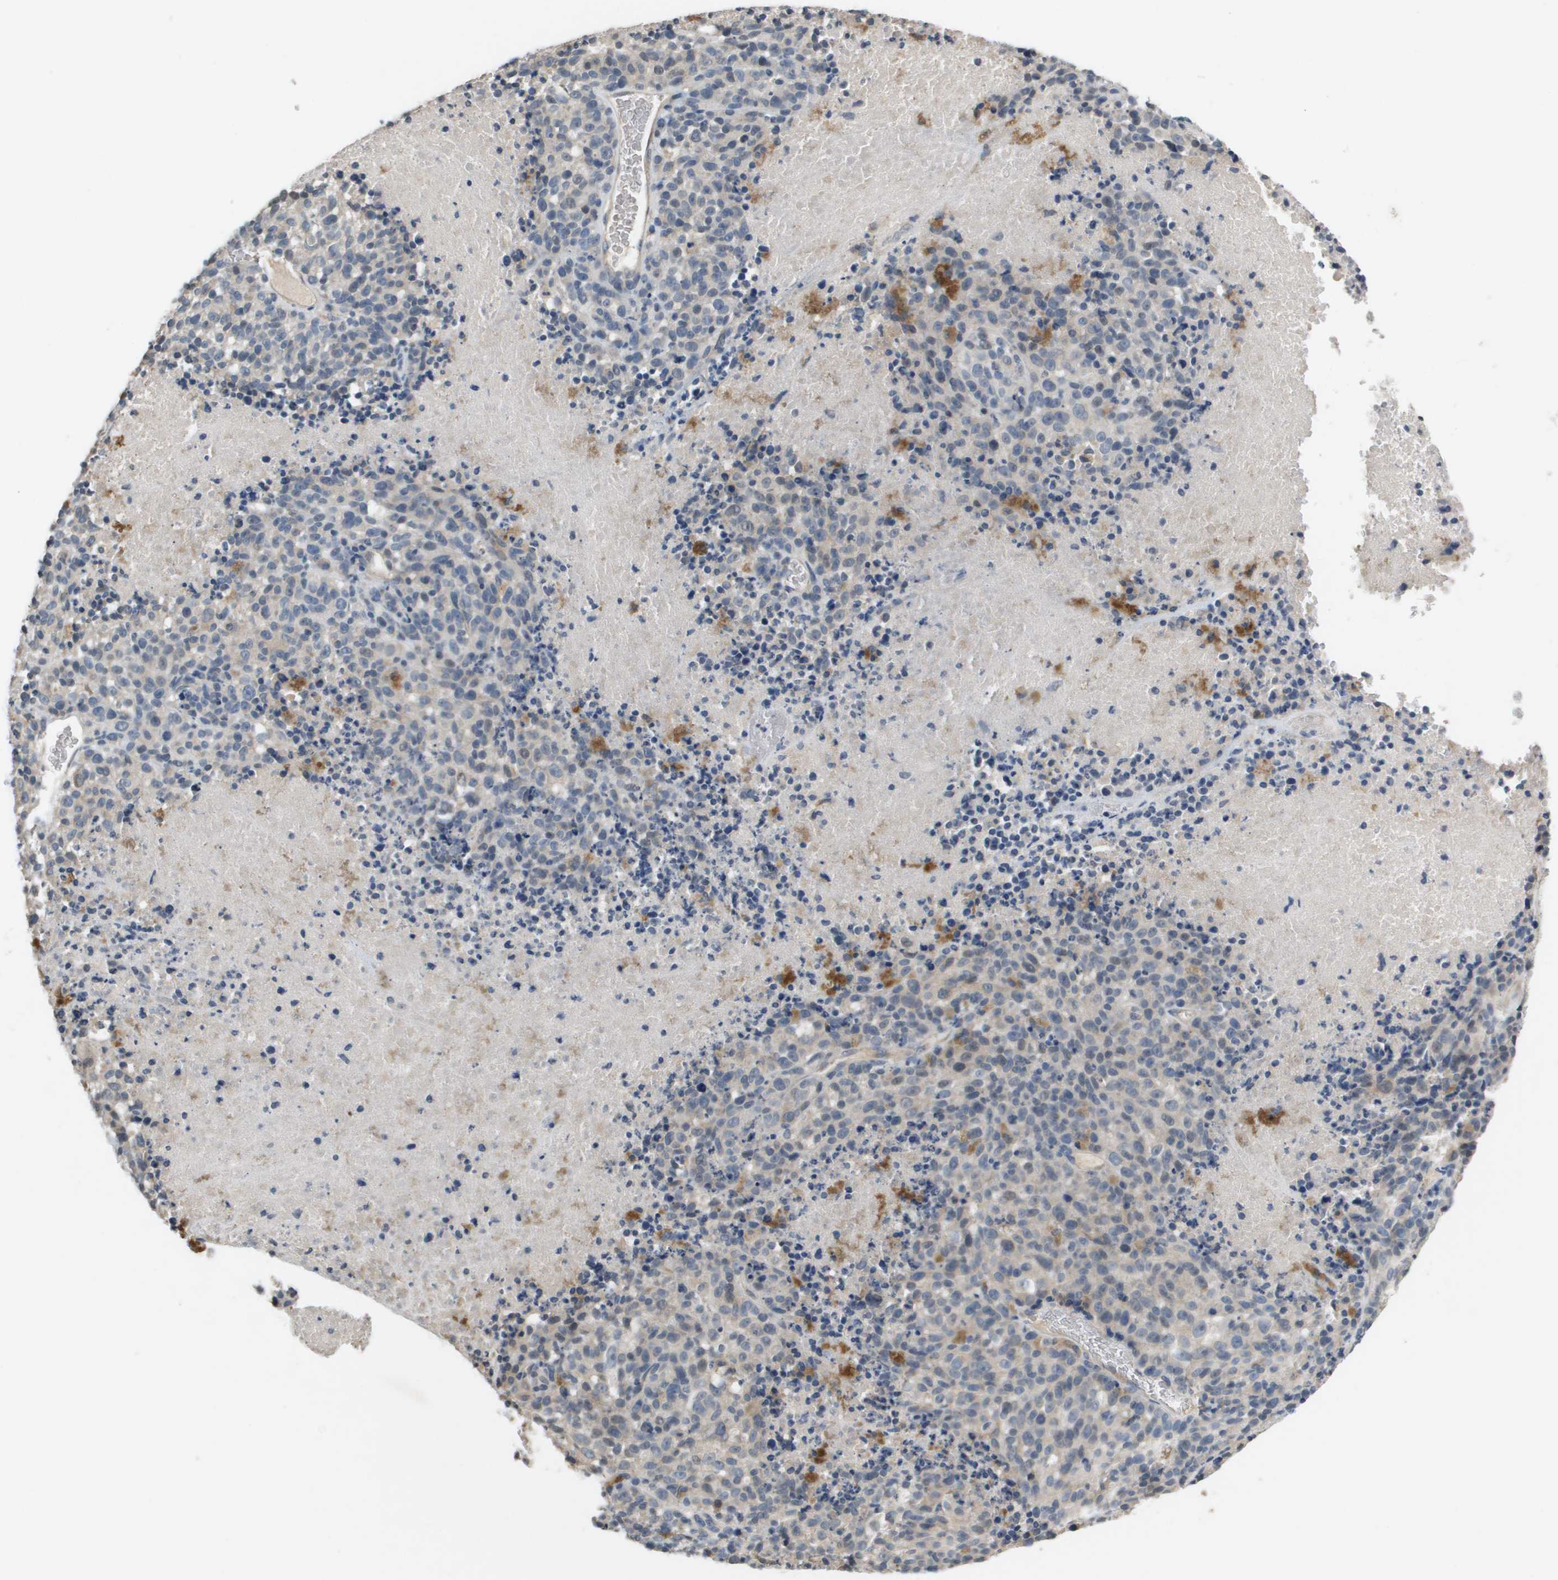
{"staining": {"intensity": "negative", "quantity": "none", "location": "none"}, "tissue": "melanoma", "cell_type": "Tumor cells", "image_type": "cancer", "snomed": [{"axis": "morphology", "description": "Malignant melanoma, Metastatic site"}, {"axis": "topography", "description": "Cerebral cortex"}], "caption": "Immunohistochemistry (IHC) micrograph of human melanoma stained for a protein (brown), which shows no positivity in tumor cells.", "gene": "CAPN11", "patient": {"sex": "female", "age": 52}}